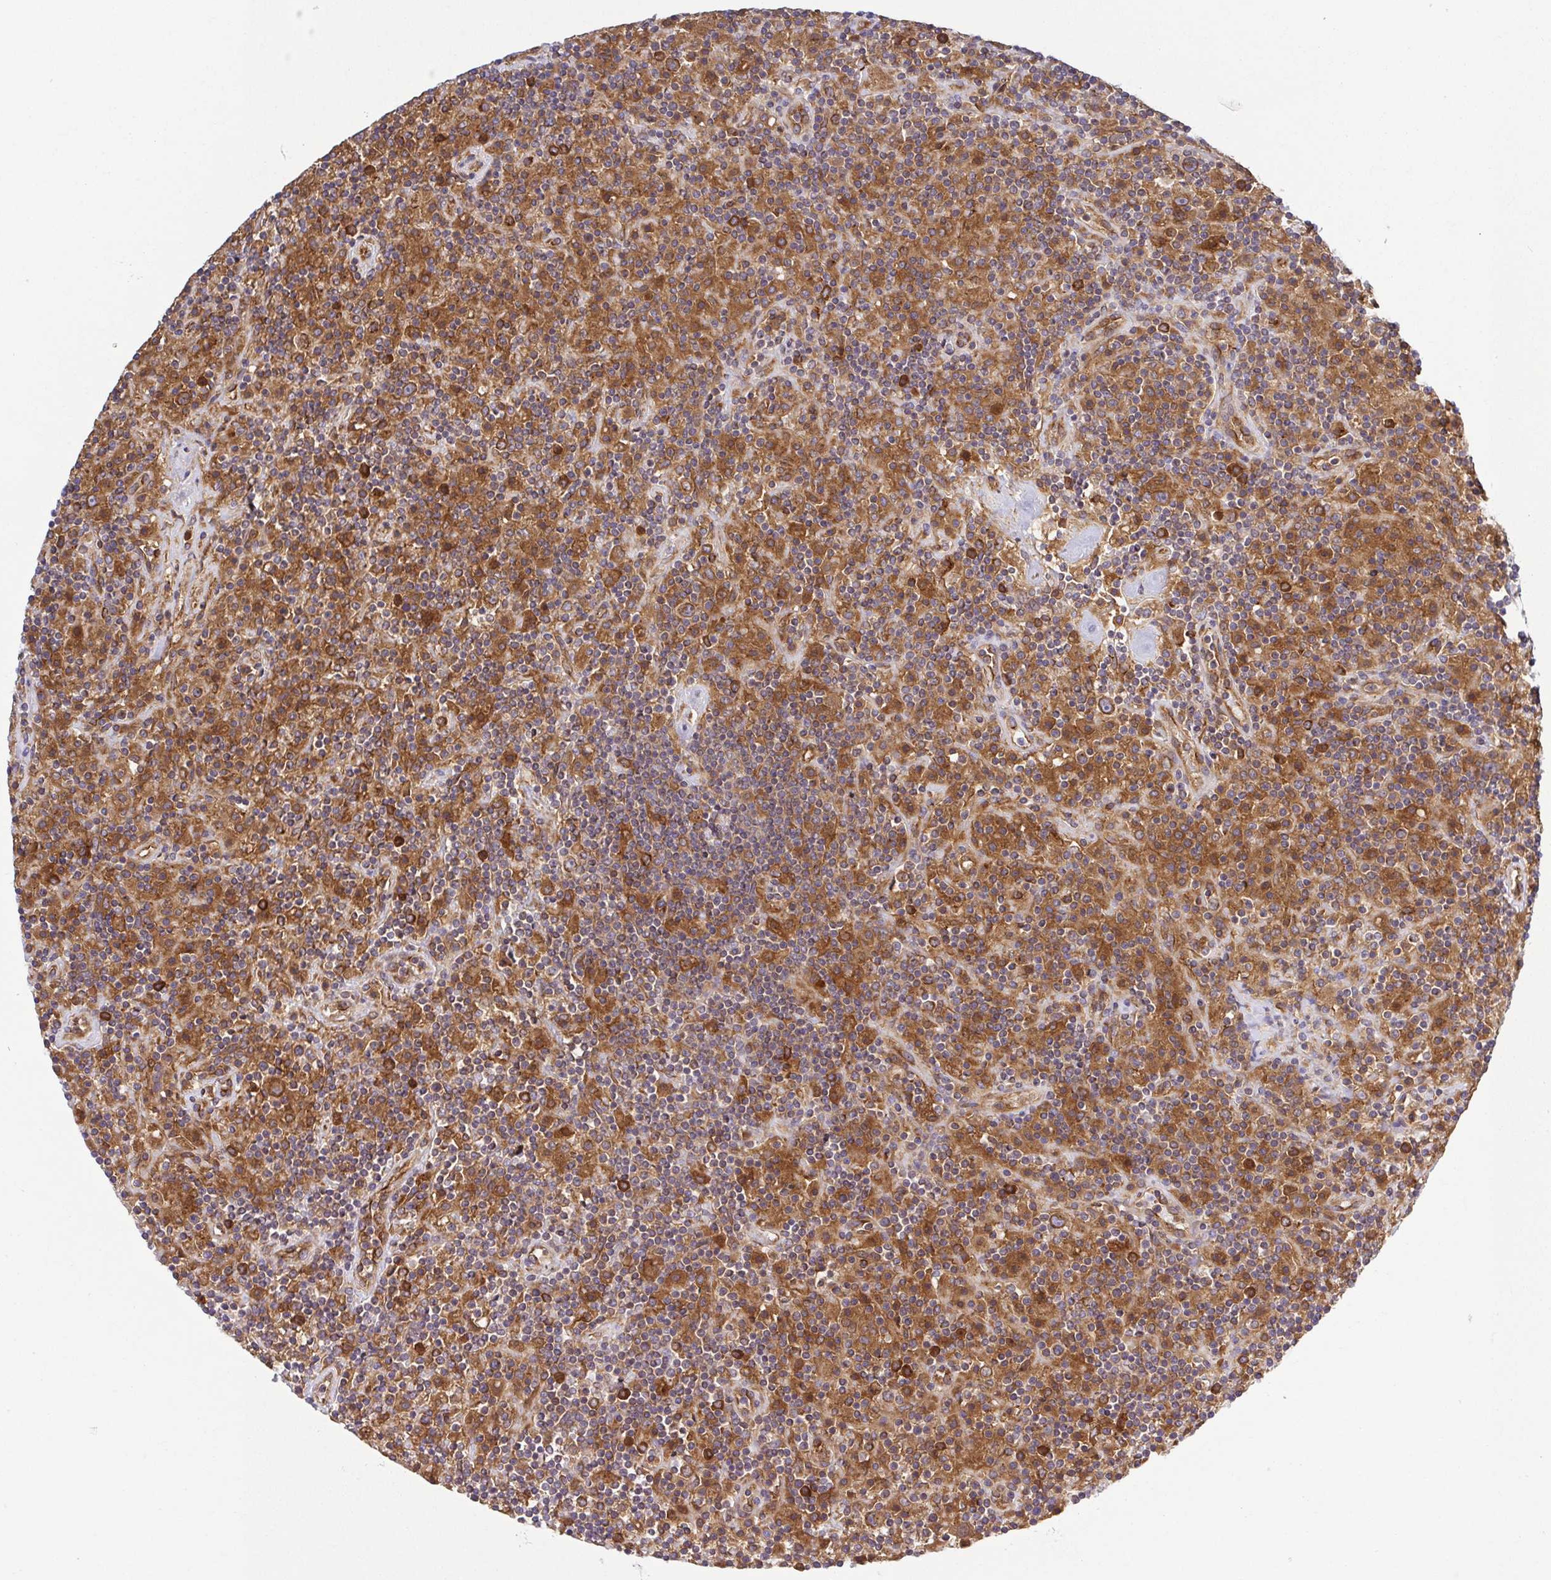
{"staining": {"intensity": "moderate", "quantity": ">75%", "location": "cytoplasmic/membranous"}, "tissue": "lymphoma", "cell_type": "Tumor cells", "image_type": "cancer", "snomed": [{"axis": "morphology", "description": "Hodgkin's disease, NOS"}, {"axis": "topography", "description": "Lymph node"}], "caption": "Tumor cells exhibit medium levels of moderate cytoplasmic/membranous positivity in approximately >75% of cells in lymphoma. (DAB (3,3'-diaminobenzidine) IHC, brown staining for protein, blue staining for nuclei).", "gene": "KIF5B", "patient": {"sex": "male", "age": 70}}